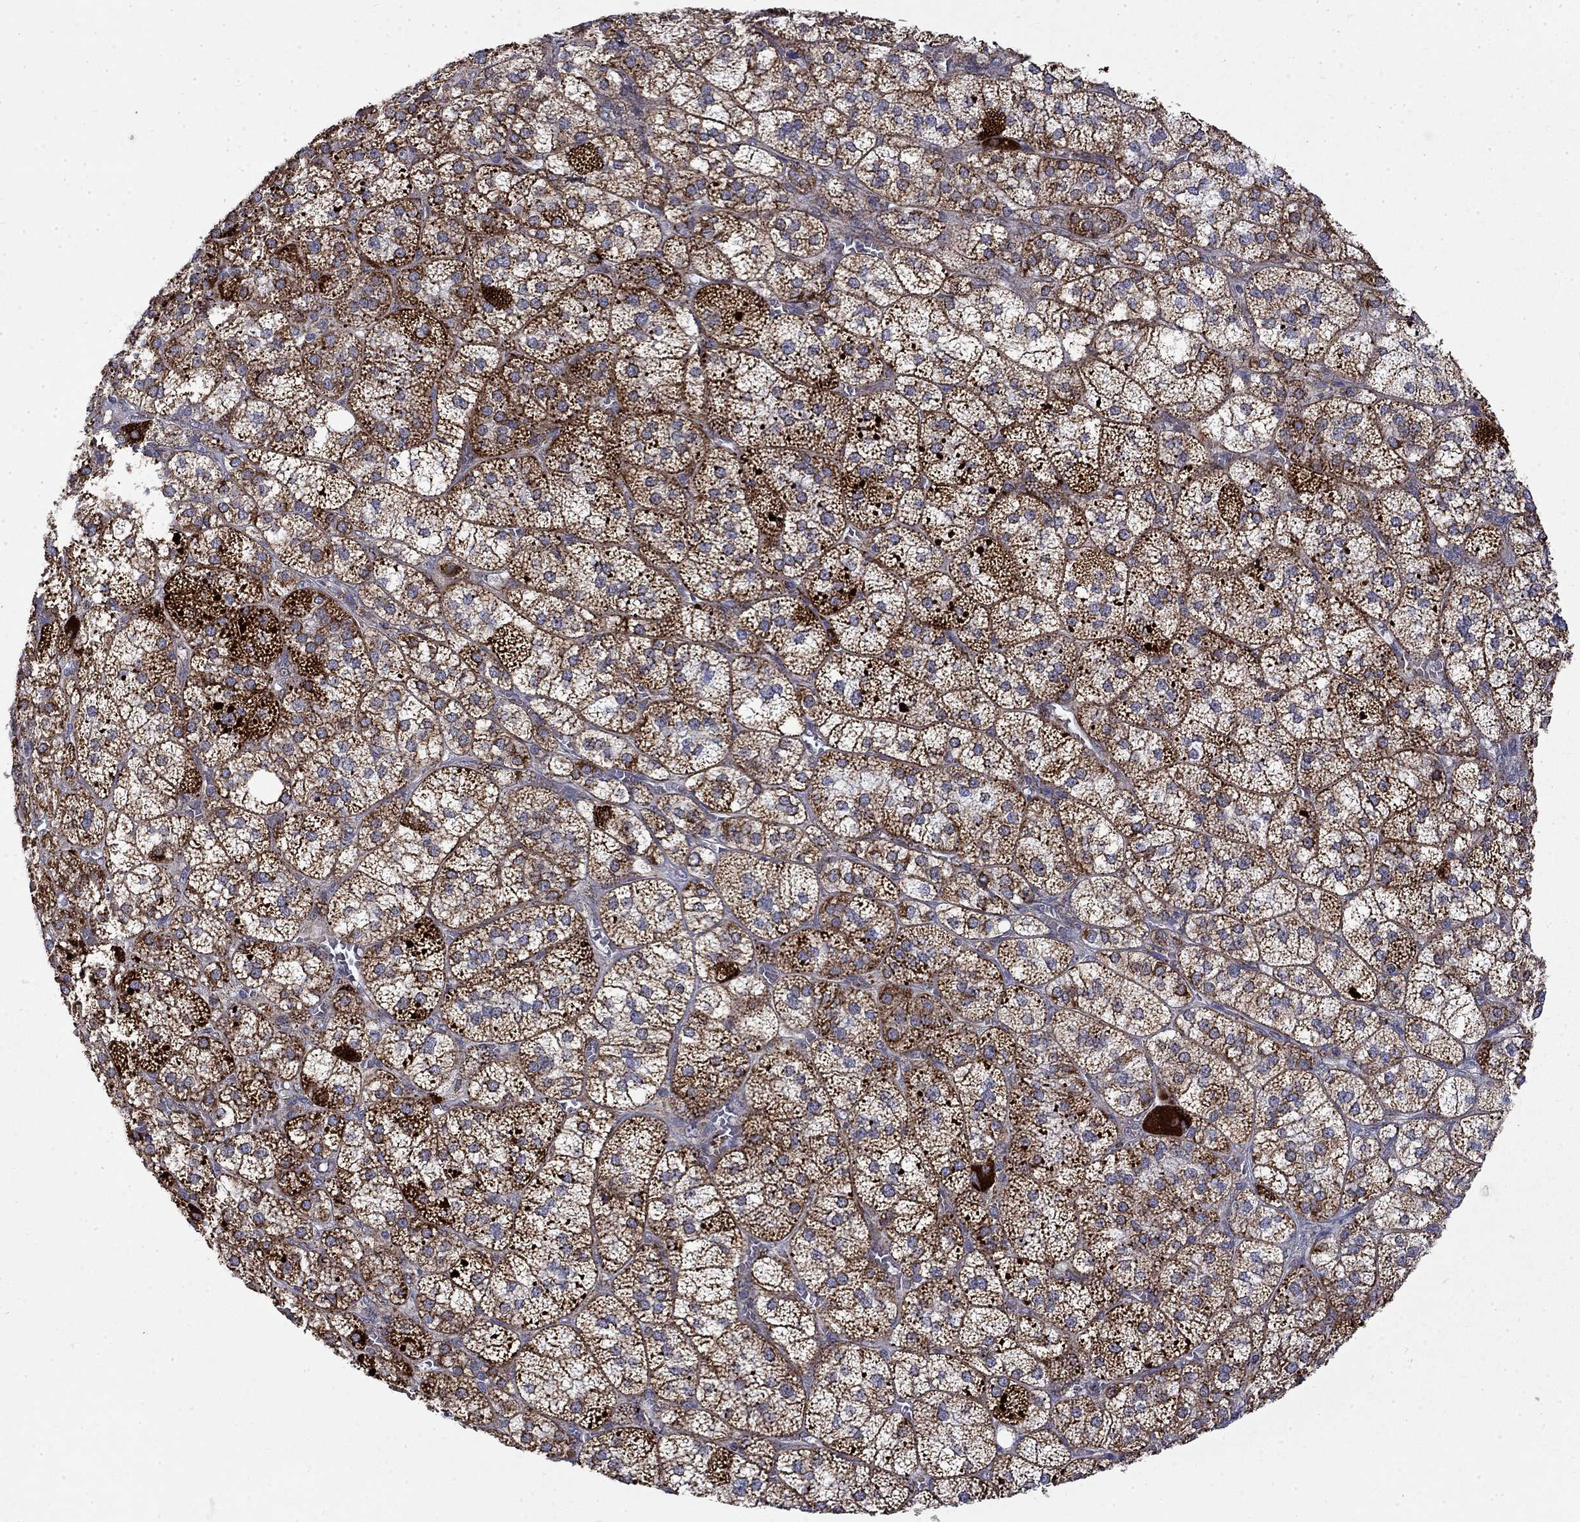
{"staining": {"intensity": "strong", "quantity": ">75%", "location": "cytoplasmic/membranous"}, "tissue": "adrenal gland", "cell_type": "Glandular cells", "image_type": "normal", "snomed": [{"axis": "morphology", "description": "Normal tissue, NOS"}, {"axis": "topography", "description": "Adrenal gland"}], "caption": "This is a micrograph of immunohistochemistry staining of normal adrenal gland, which shows strong positivity in the cytoplasmic/membranous of glandular cells.", "gene": "PCBP3", "patient": {"sex": "female", "age": 60}}